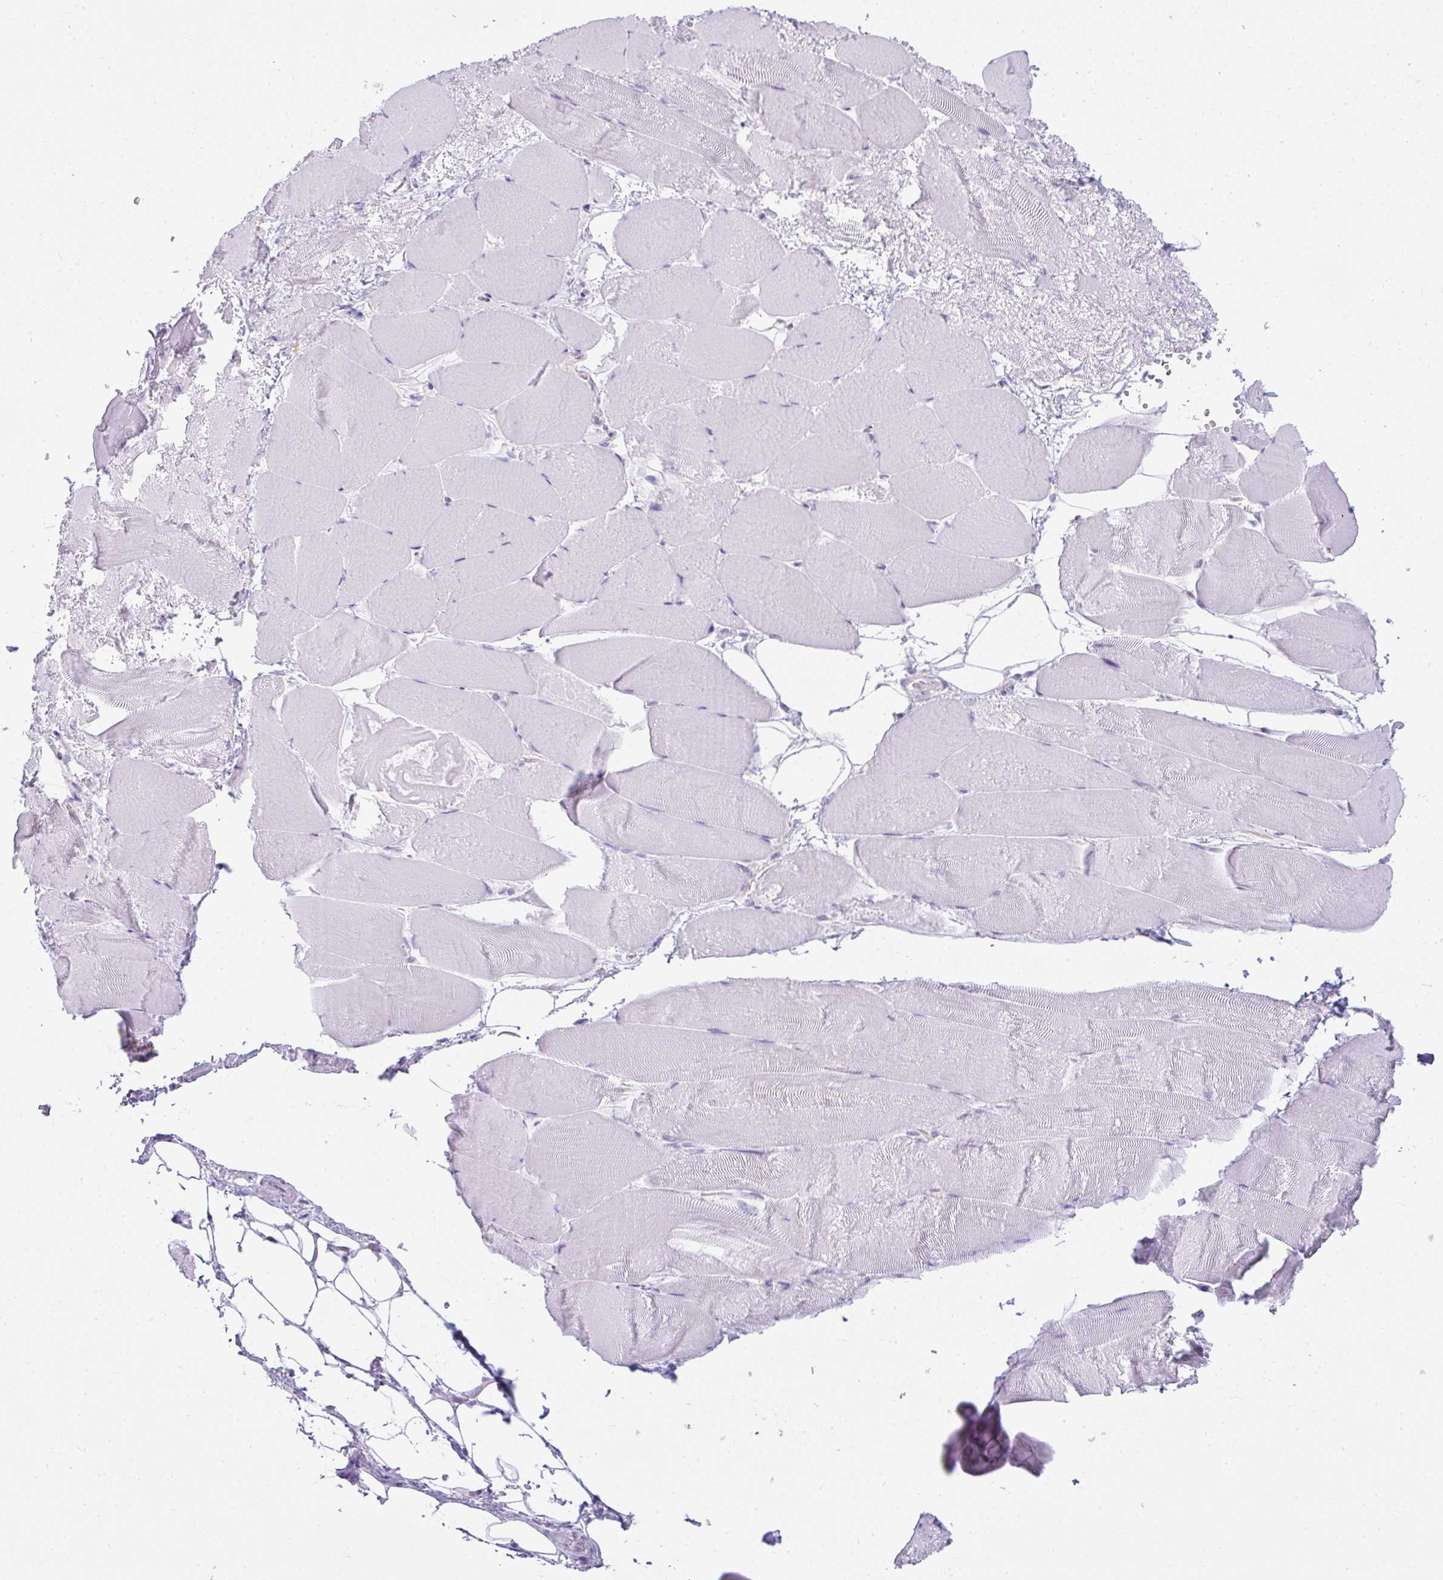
{"staining": {"intensity": "negative", "quantity": "none", "location": "none"}, "tissue": "skeletal muscle", "cell_type": "Myocytes", "image_type": "normal", "snomed": [{"axis": "morphology", "description": "Normal tissue, NOS"}, {"axis": "topography", "description": "Skeletal muscle"}], "caption": "This is an IHC histopathology image of benign human skeletal muscle. There is no positivity in myocytes.", "gene": "RASL10A", "patient": {"sex": "female", "age": 64}}